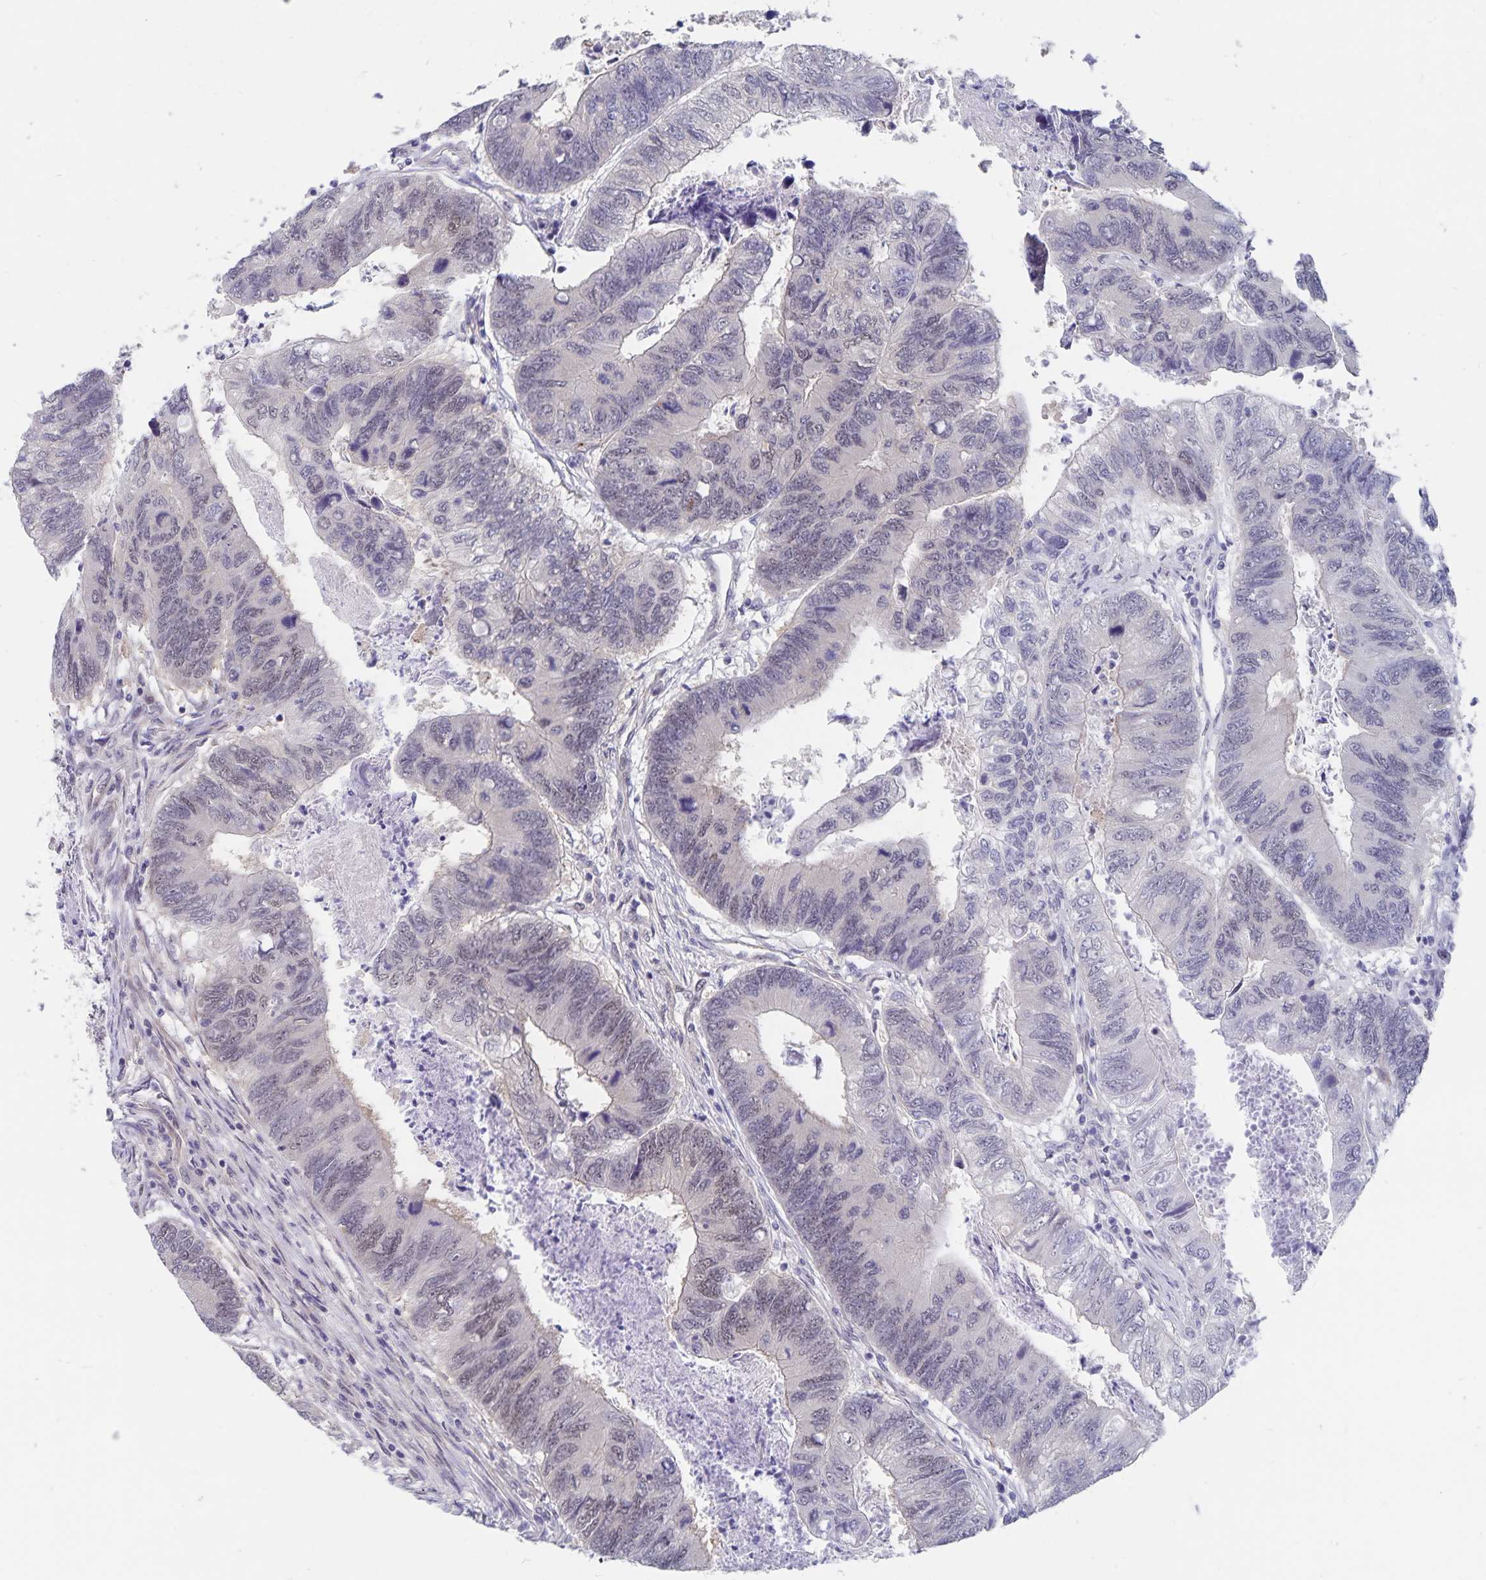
{"staining": {"intensity": "weak", "quantity": "<25%", "location": "nuclear"}, "tissue": "colorectal cancer", "cell_type": "Tumor cells", "image_type": "cancer", "snomed": [{"axis": "morphology", "description": "Adenocarcinoma, NOS"}, {"axis": "topography", "description": "Colon"}], "caption": "A high-resolution histopathology image shows IHC staining of adenocarcinoma (colorectal), which demonstrates no significant expression in tumor cells.", "gene": "BAG6", "patient": {"sex": "female", "age": 67}}